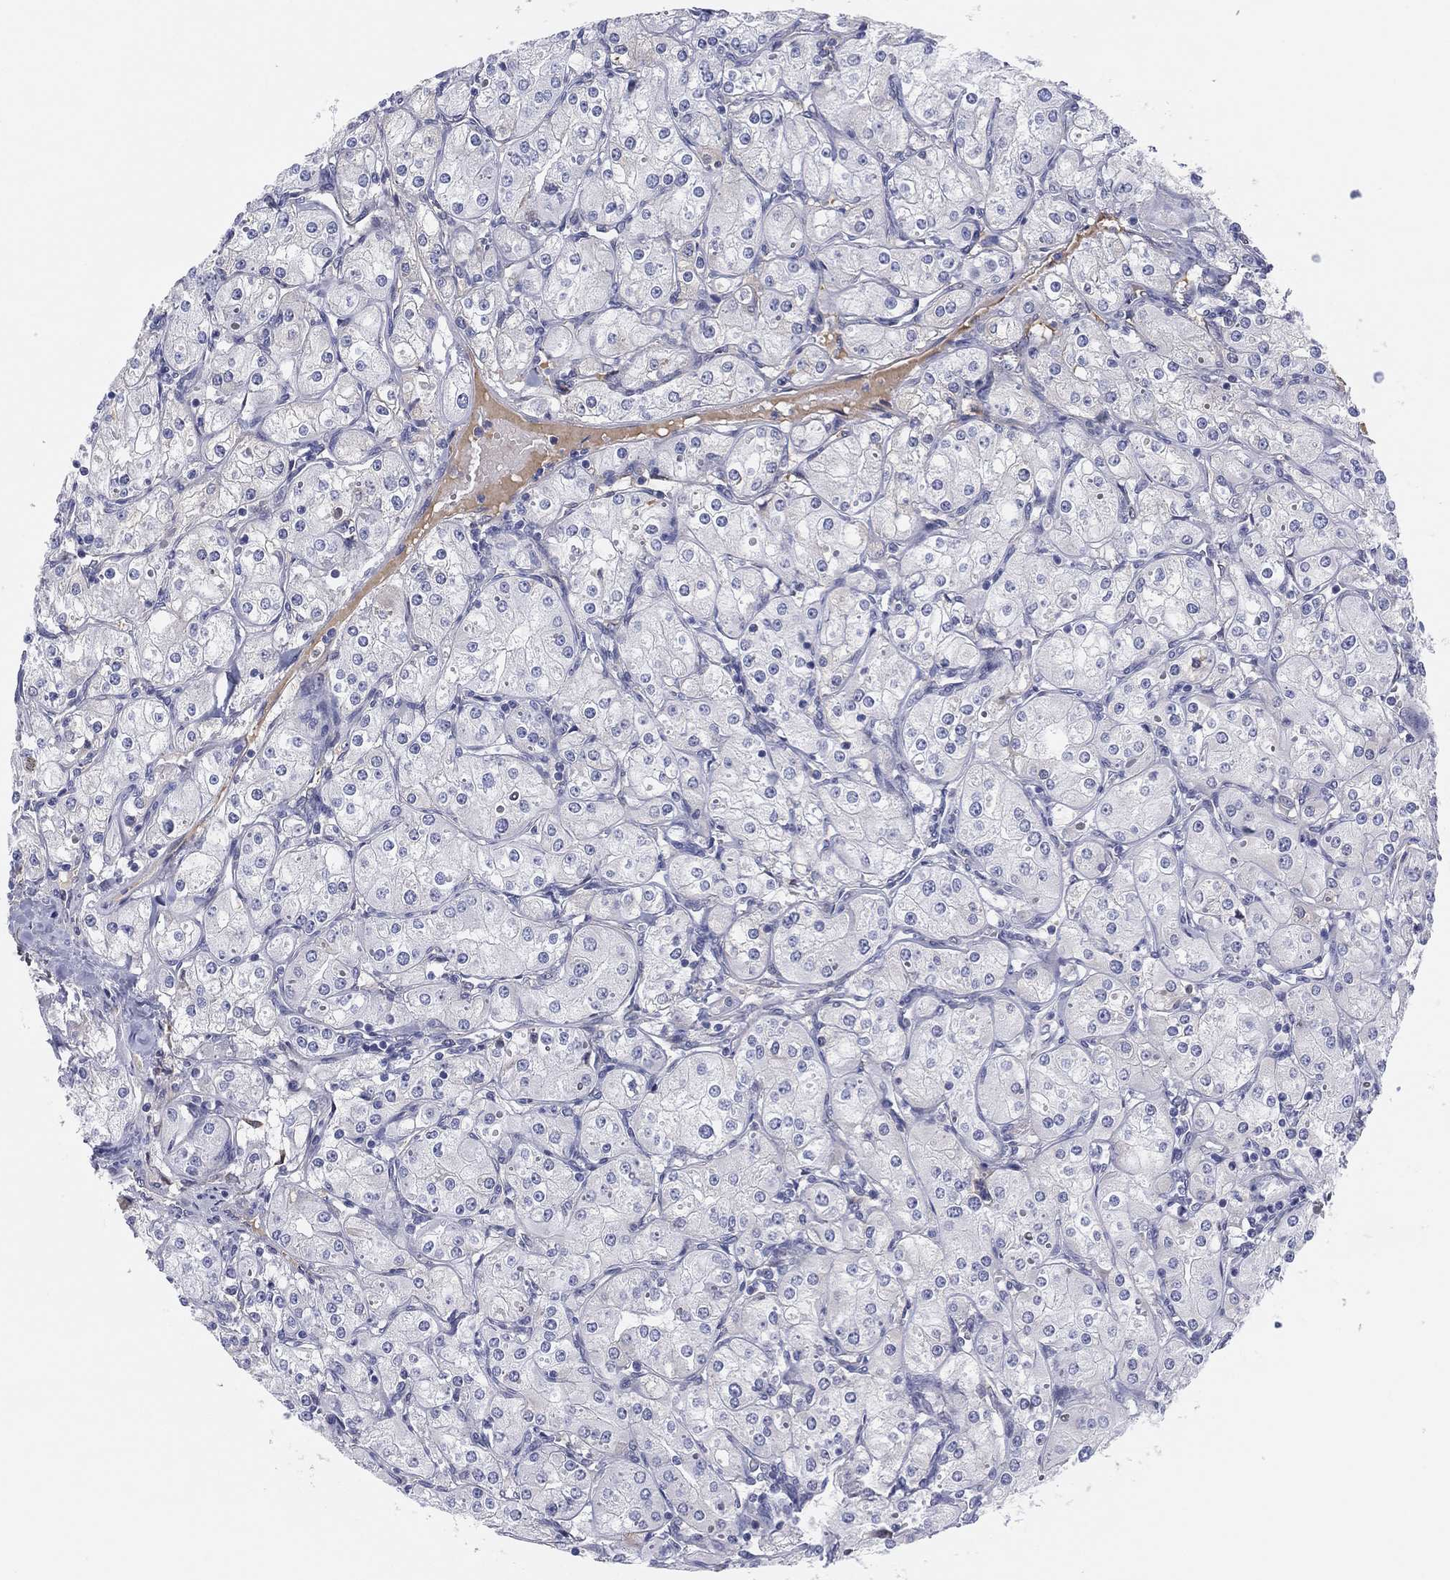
{"staining": {"intensity": "negative", "quantity": "none", "location": "none"}, "tissue": "renal cancer", "cell_type": "Tumor cells", "image_type": "cancer", "snomed": [{"axis": "morphology", "description": "Adenocarcinoma, NOS"}, {"axis": "topography", "description": "Kidney"}], "caption": "A photomicrograph of human adenocarcinoma (renal) is negative for staining in tumor cells.", "gene": "MLF1", "patient": {"sex": "male", "age": 77}}